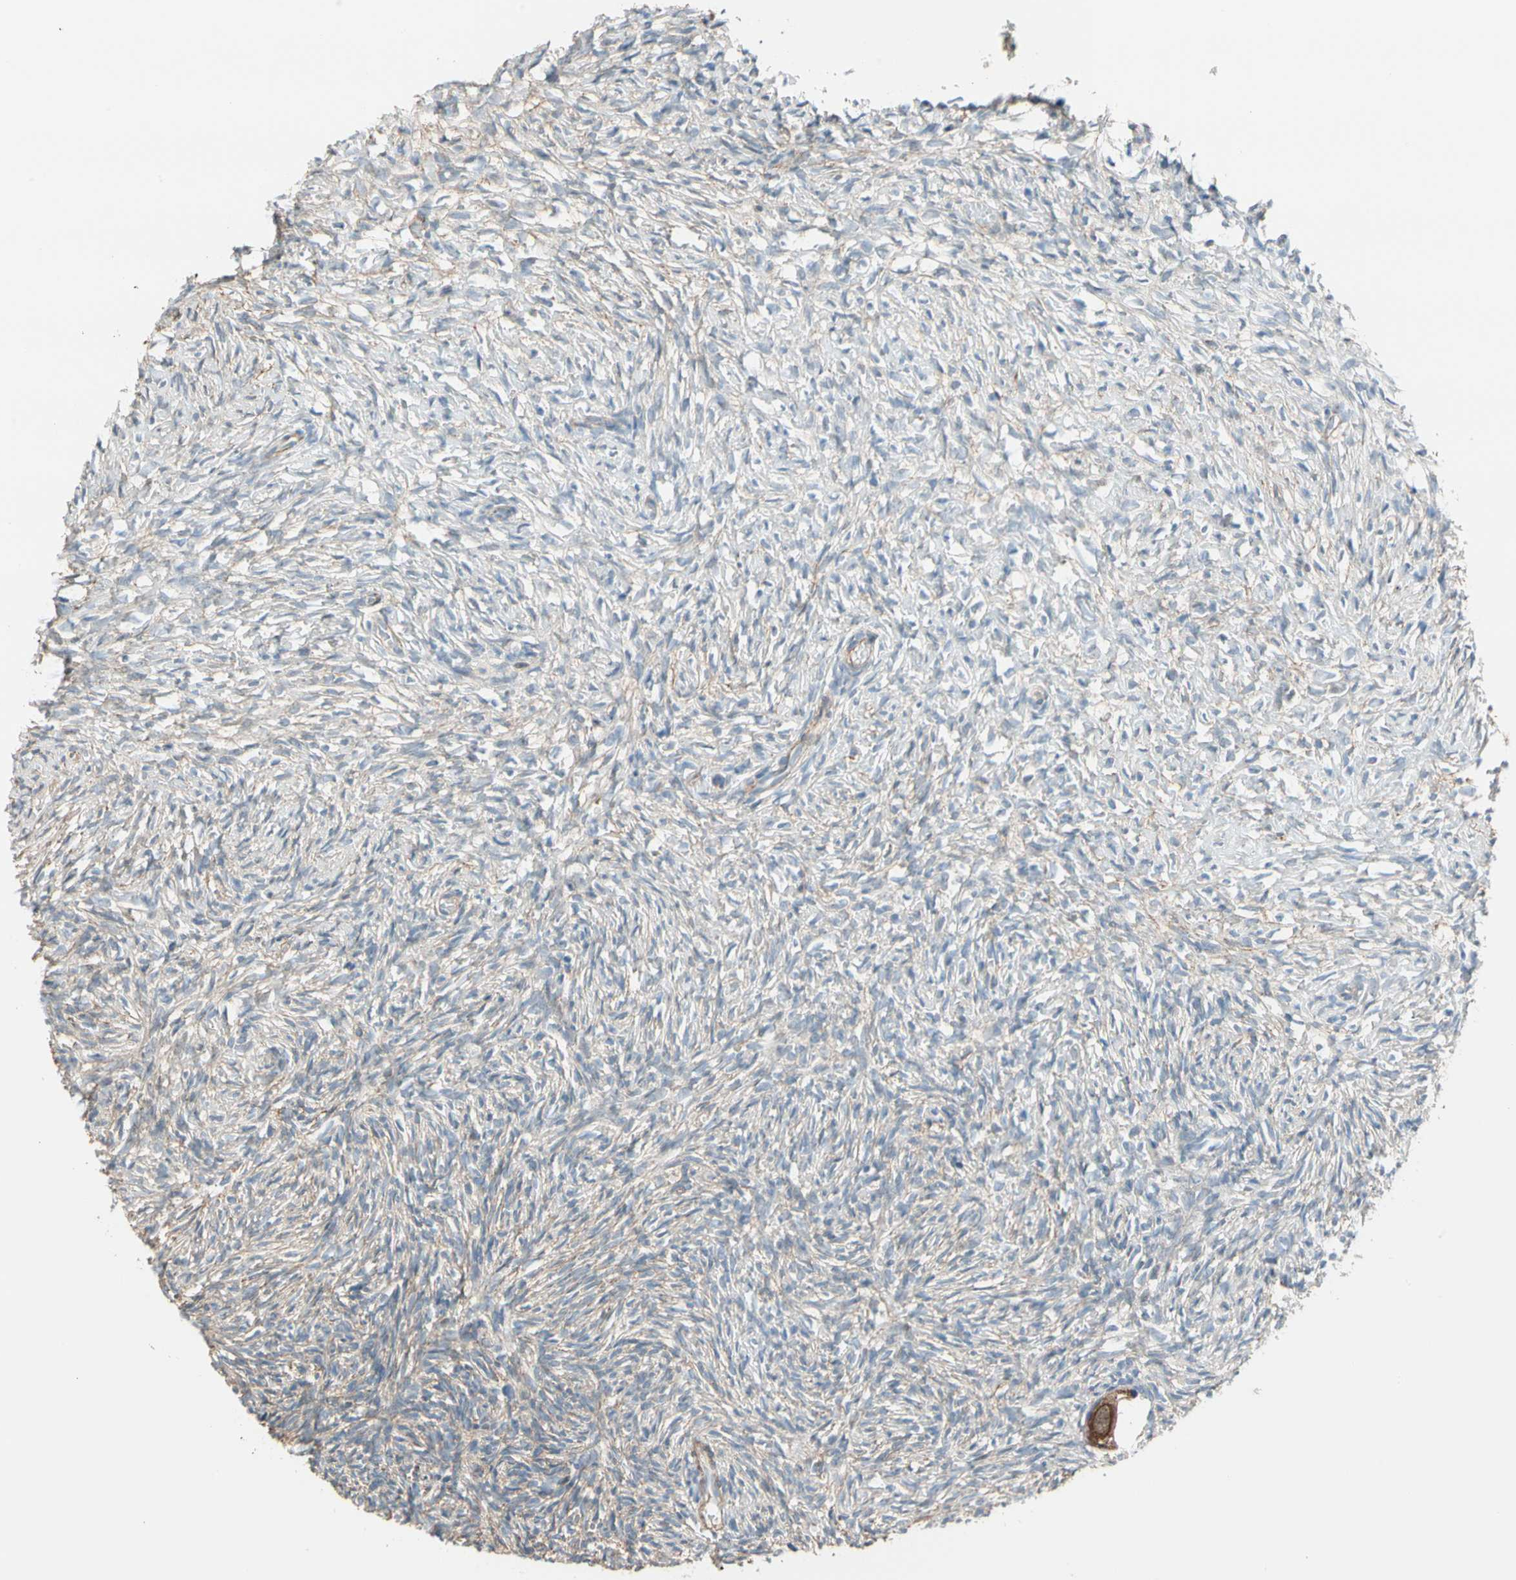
{"staining": {"intensity": "strong", "quantity": ">75%", "location": "cytoplasmic/membranous,nuclear"}, "tissue": "ovary", "cell_type": "Follicle cells", "image_type": "normal", "snomed": [{"axis": "morphology", "description": "Normal tissue, NOS"}, {"axis": "topography", "description": "Ovary"}], "caption": "Follicle cells demonstrate high levels of strong cytoplasmic/membranous,nuclear positivity in about >75% of cells in unremarkable ovary. (brown staining indicates protein expression, while blue staining denotes nuclei).", "gene": "LIMK2", "patient": {"sex": "female", "age": 35}}